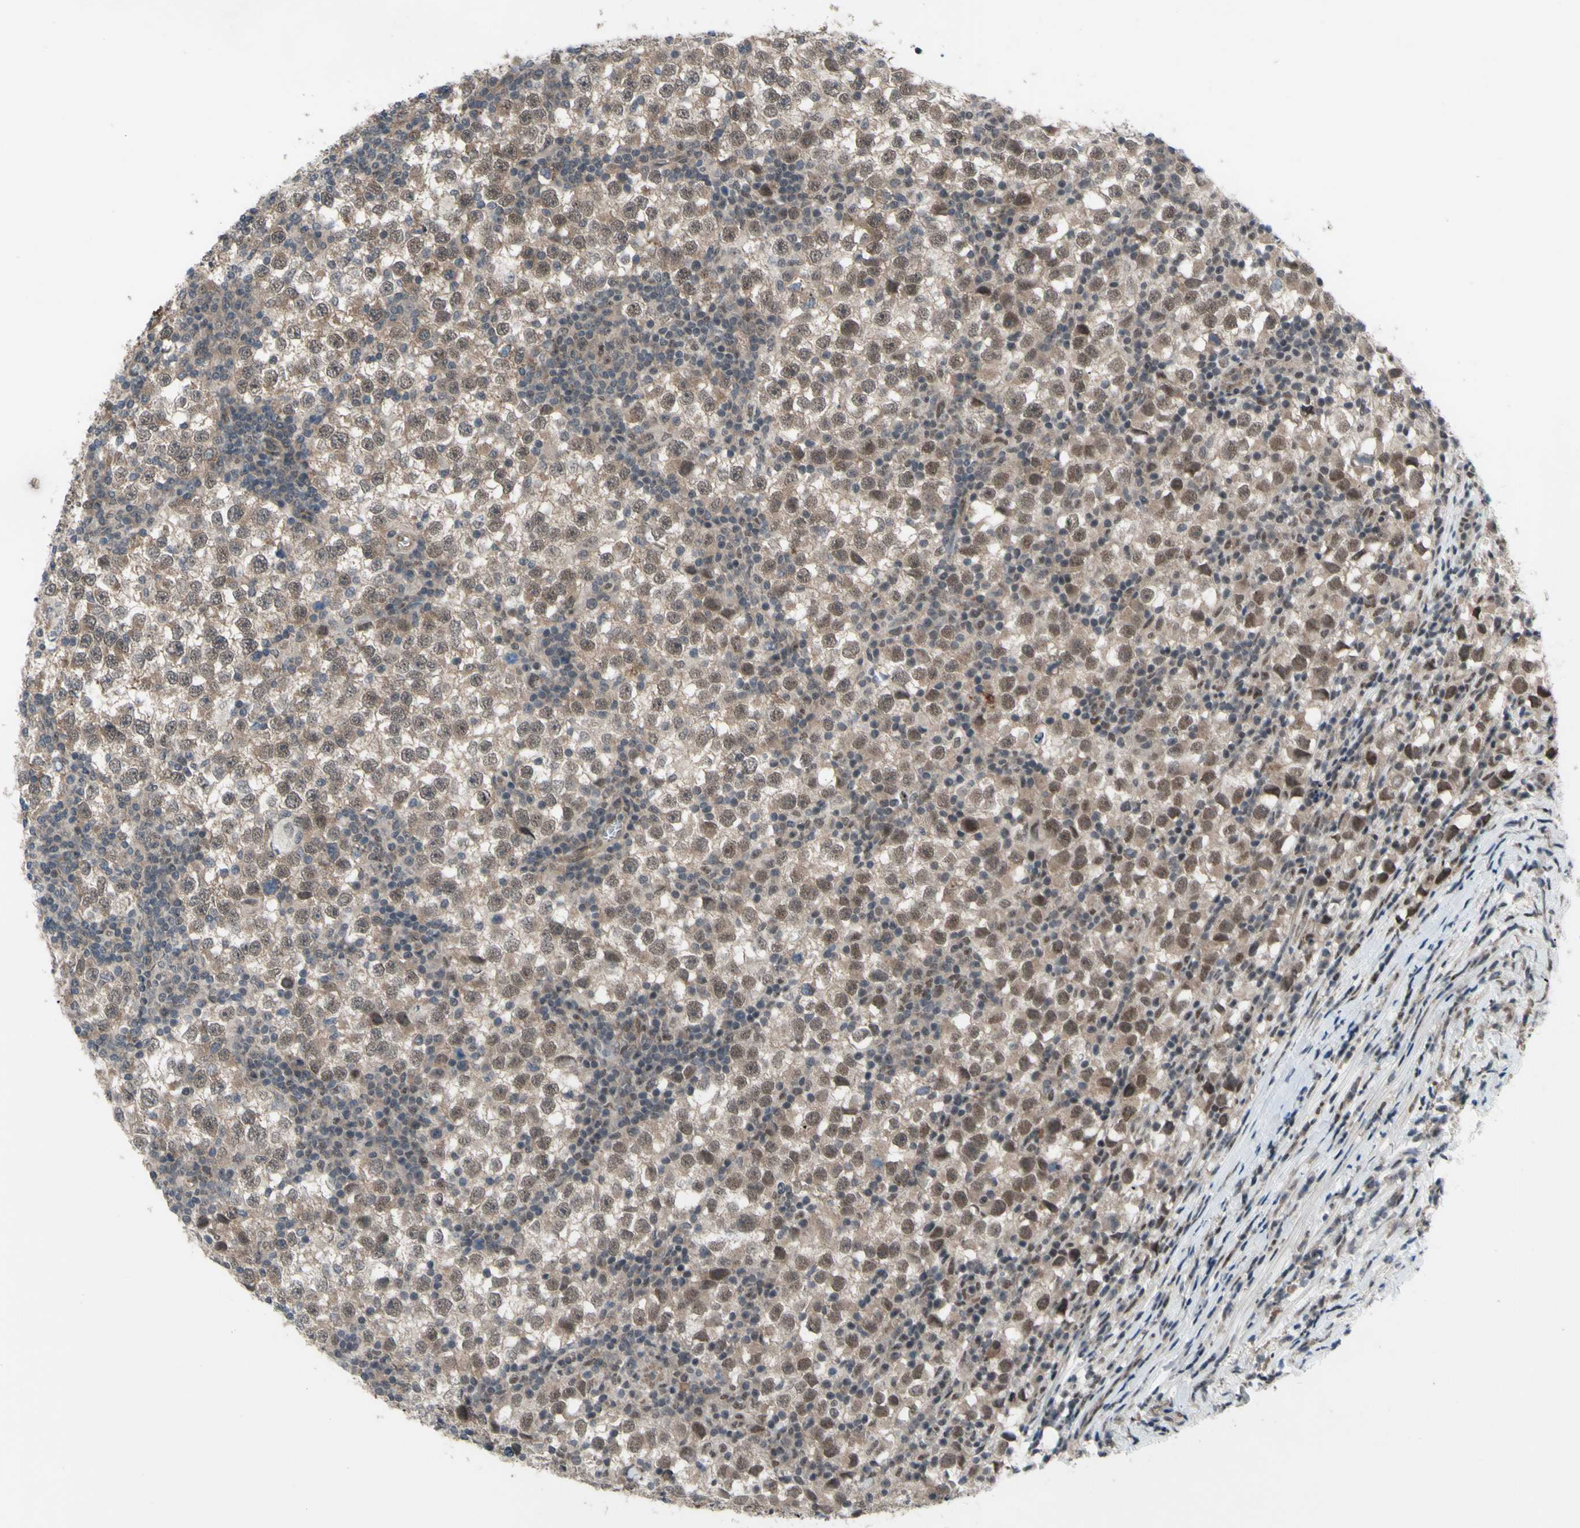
{"staining": {"intensity": "weak", "quantity": ">75%", "location": "cytoplasmic/membranous,nuclear"}, "tissue": "testis cancer", "cell_type": "Tumor cells", "image_type": "cancer", "snomed": [{"axis": "morphology", "description": "Seminoma, NOS"}, {"axis": "topography", "description": "Testis"}], "caption": "This micrograph displays IHC staining of testis cancer, with low weak cytoplasmic/membranous and nuclear expression in approximately >75% of tumor cells.", "gene": "TRDMT1", "patient": {"sex": "male", "age": 65}}